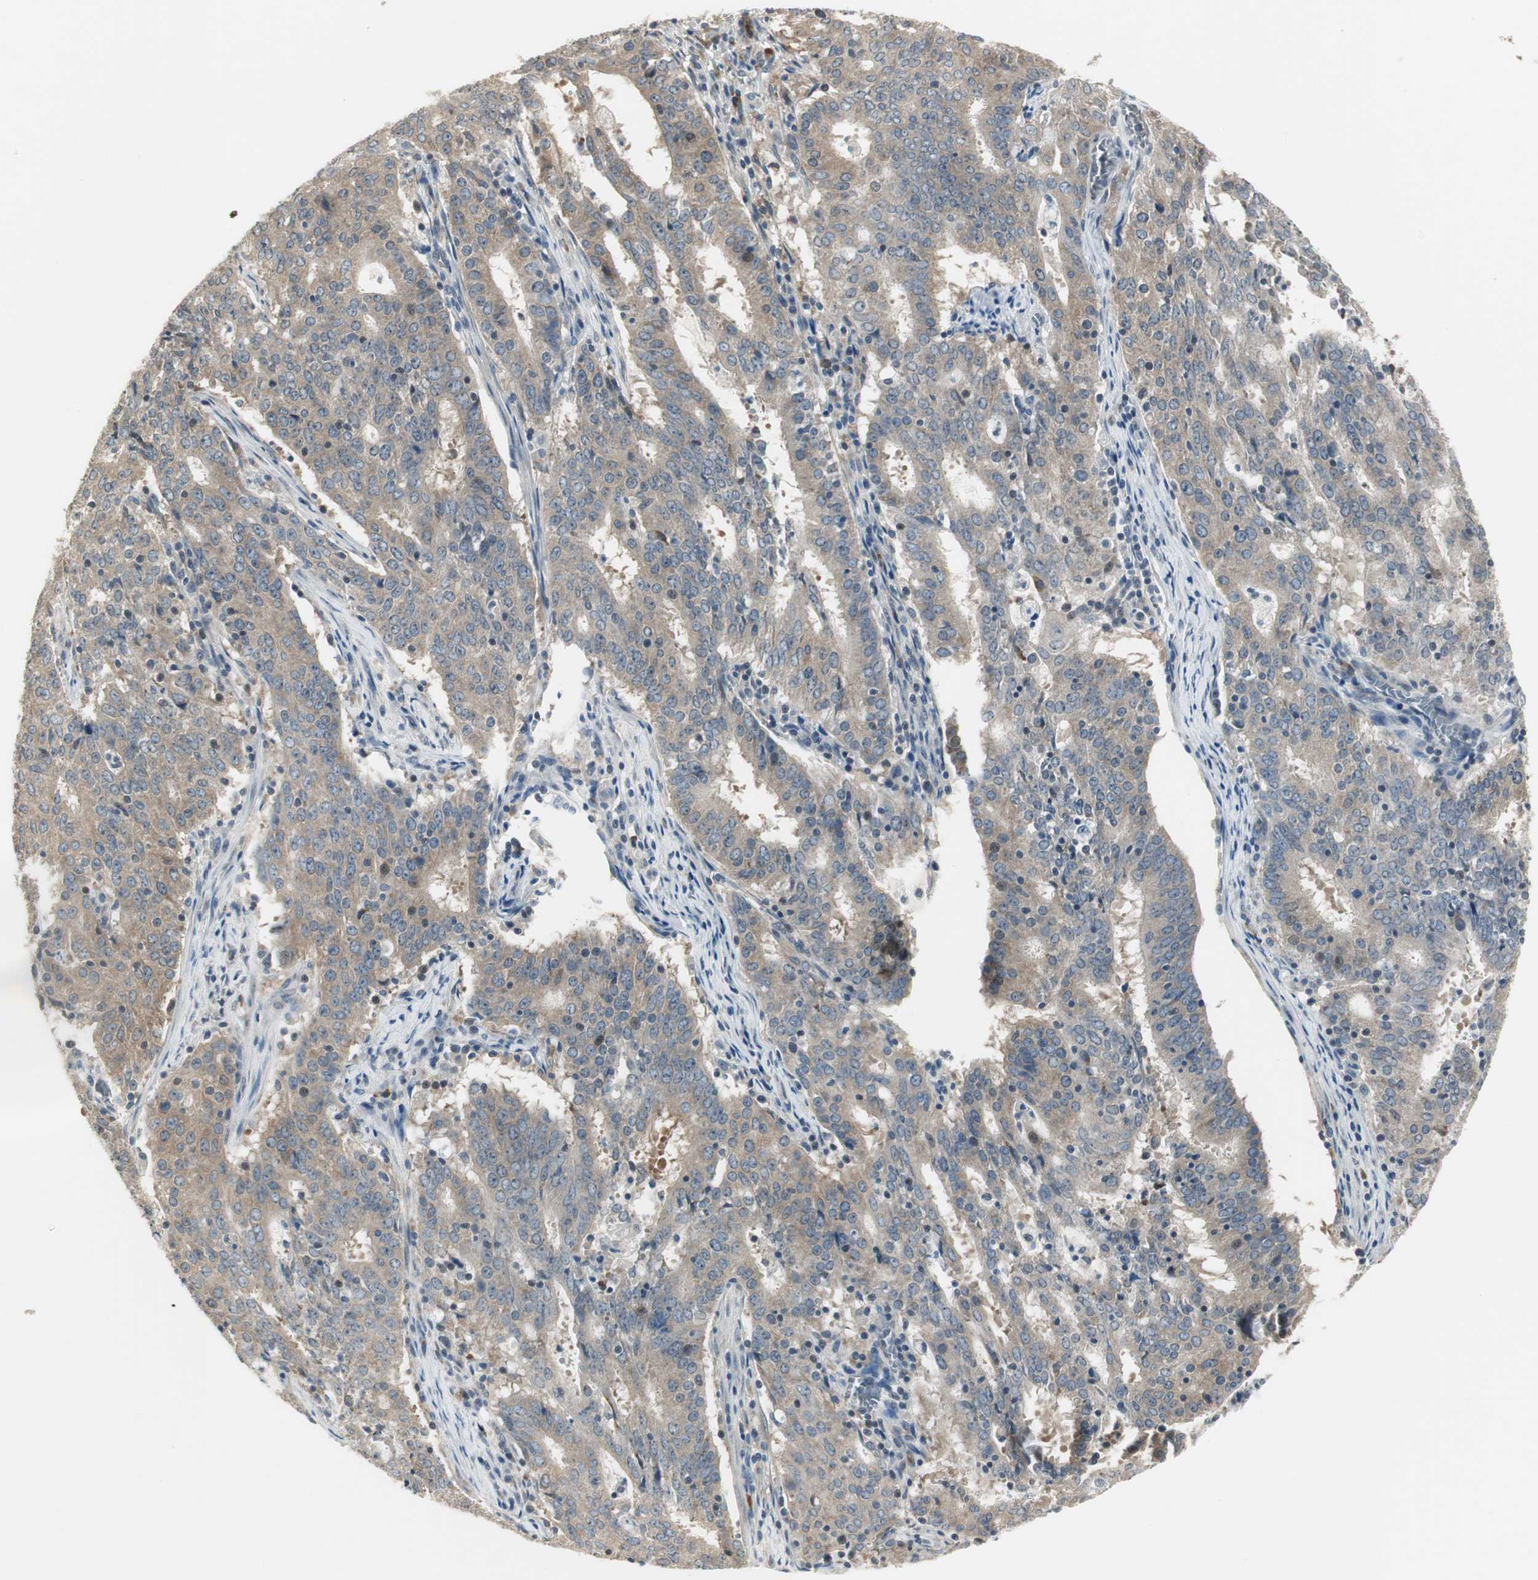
{"staining": {"intensity": "moderate", "quantity": ">75%", "location": "cytoplasmic/membranous"}, "tissue": "cervical cancer", "cell_type": "Tumor cells", "image_type": "cancer", "snomed": [{"axis": "morphology", "description": "Adenocarcinoma, NOS"}, {"axis": "topography", "description": "Cervix"}], "caption": "Immunohistochemical staining of human cervical cancer displays medium levels of moderate cytoplasmic/membranous protein staining in about >75% of tumor cells.", "gene": "CCT5", "patient": {"sex": "female", "age": 44}}